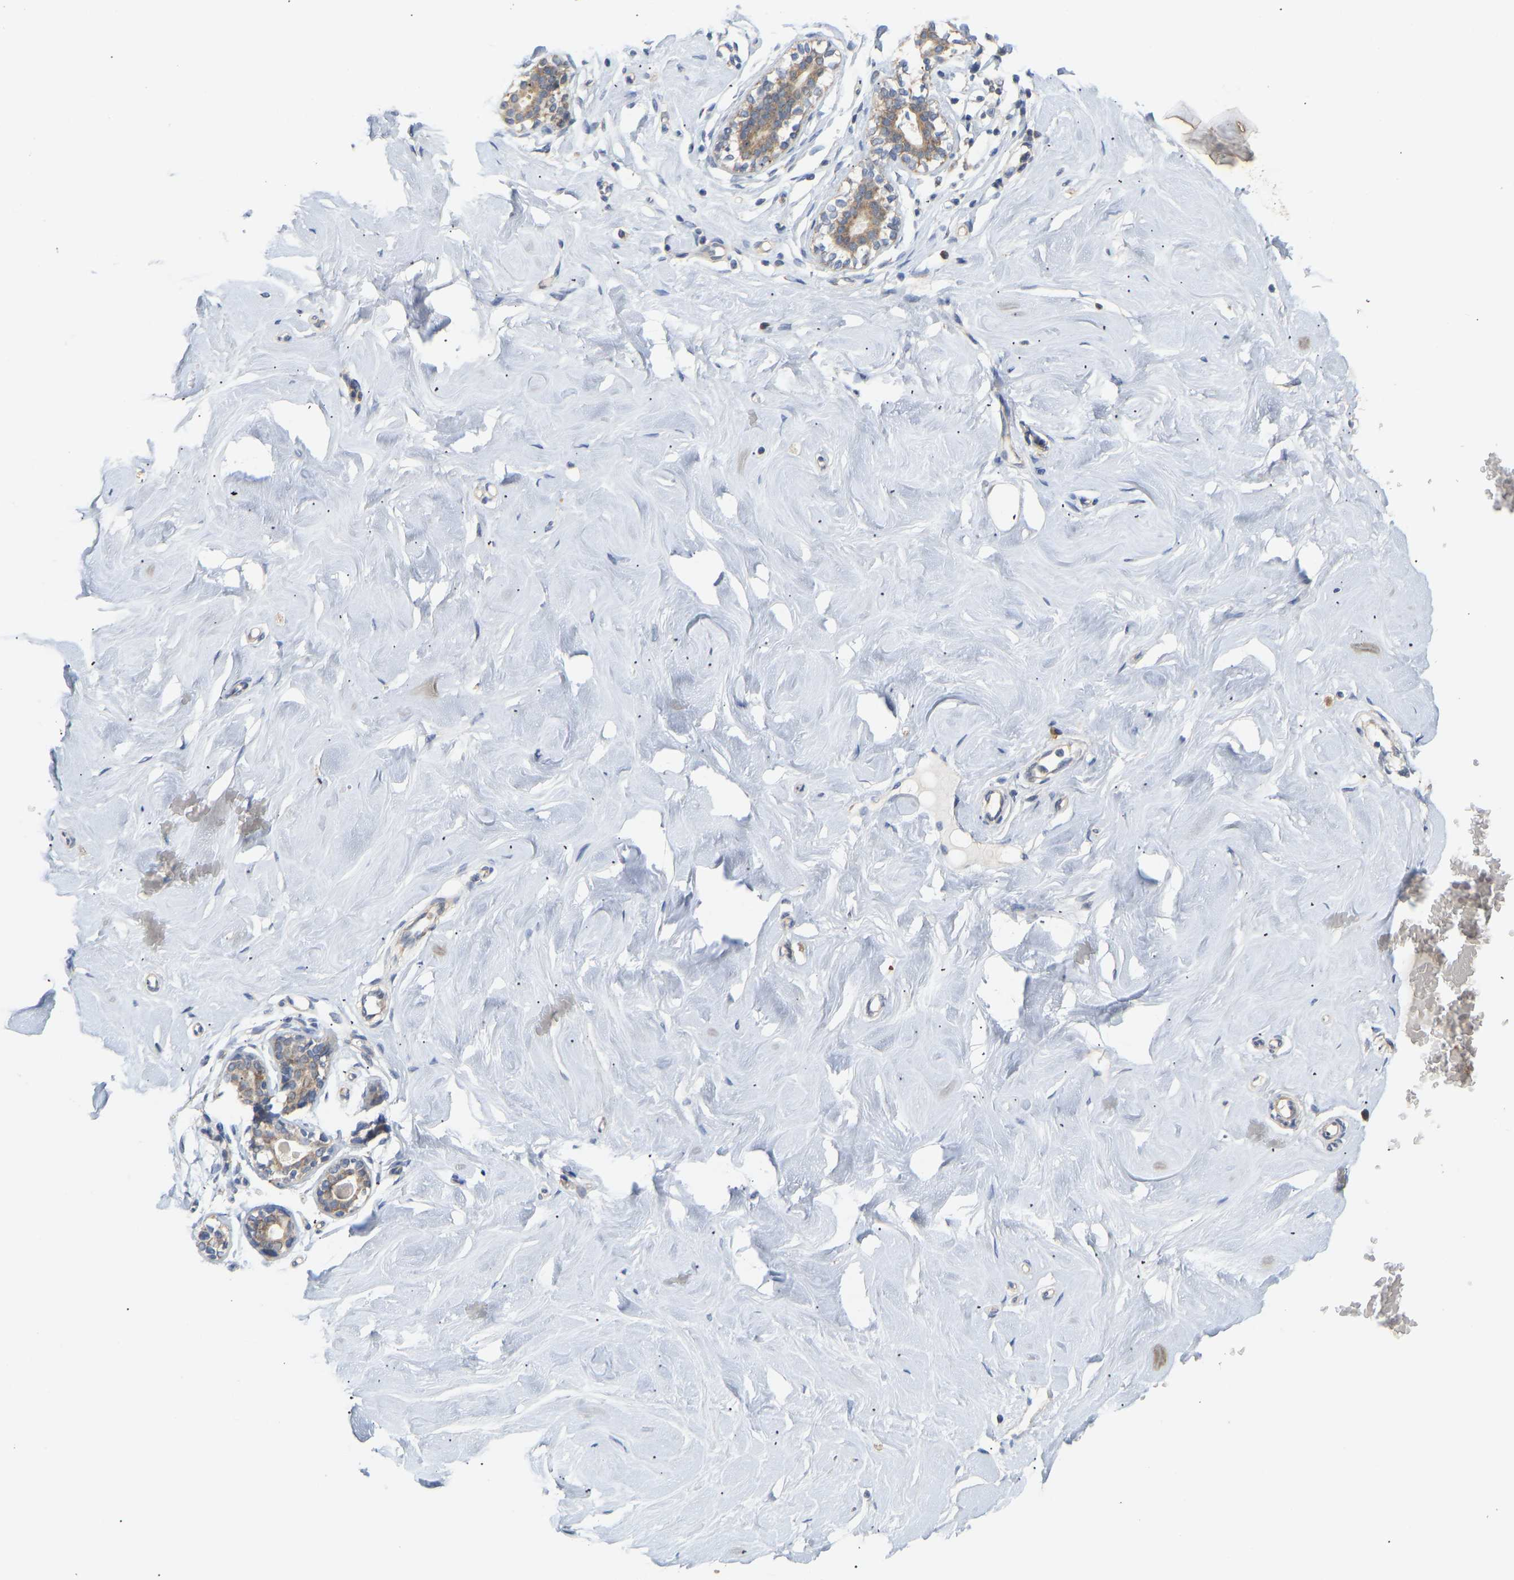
{"staining": {"intensity": "moderate", "quantity": ">75%", "location": "cytoplasmic/membranous"}, "tissue": "breast", "cell_type": "Glandular cells", "image_type": "normal", "snomed": [{"axis": "morphology", "description": "Normal tissue, NOS"}, {"axis": "topography", "description": "Breast"}], "caption": "Glandular cells display medium levels of moderate cytoplasmic/membranous expression in approximately >75% of cells in normal human breast.", "gene": "HACD2", "patient": {"sex": "female", "age": 23}}